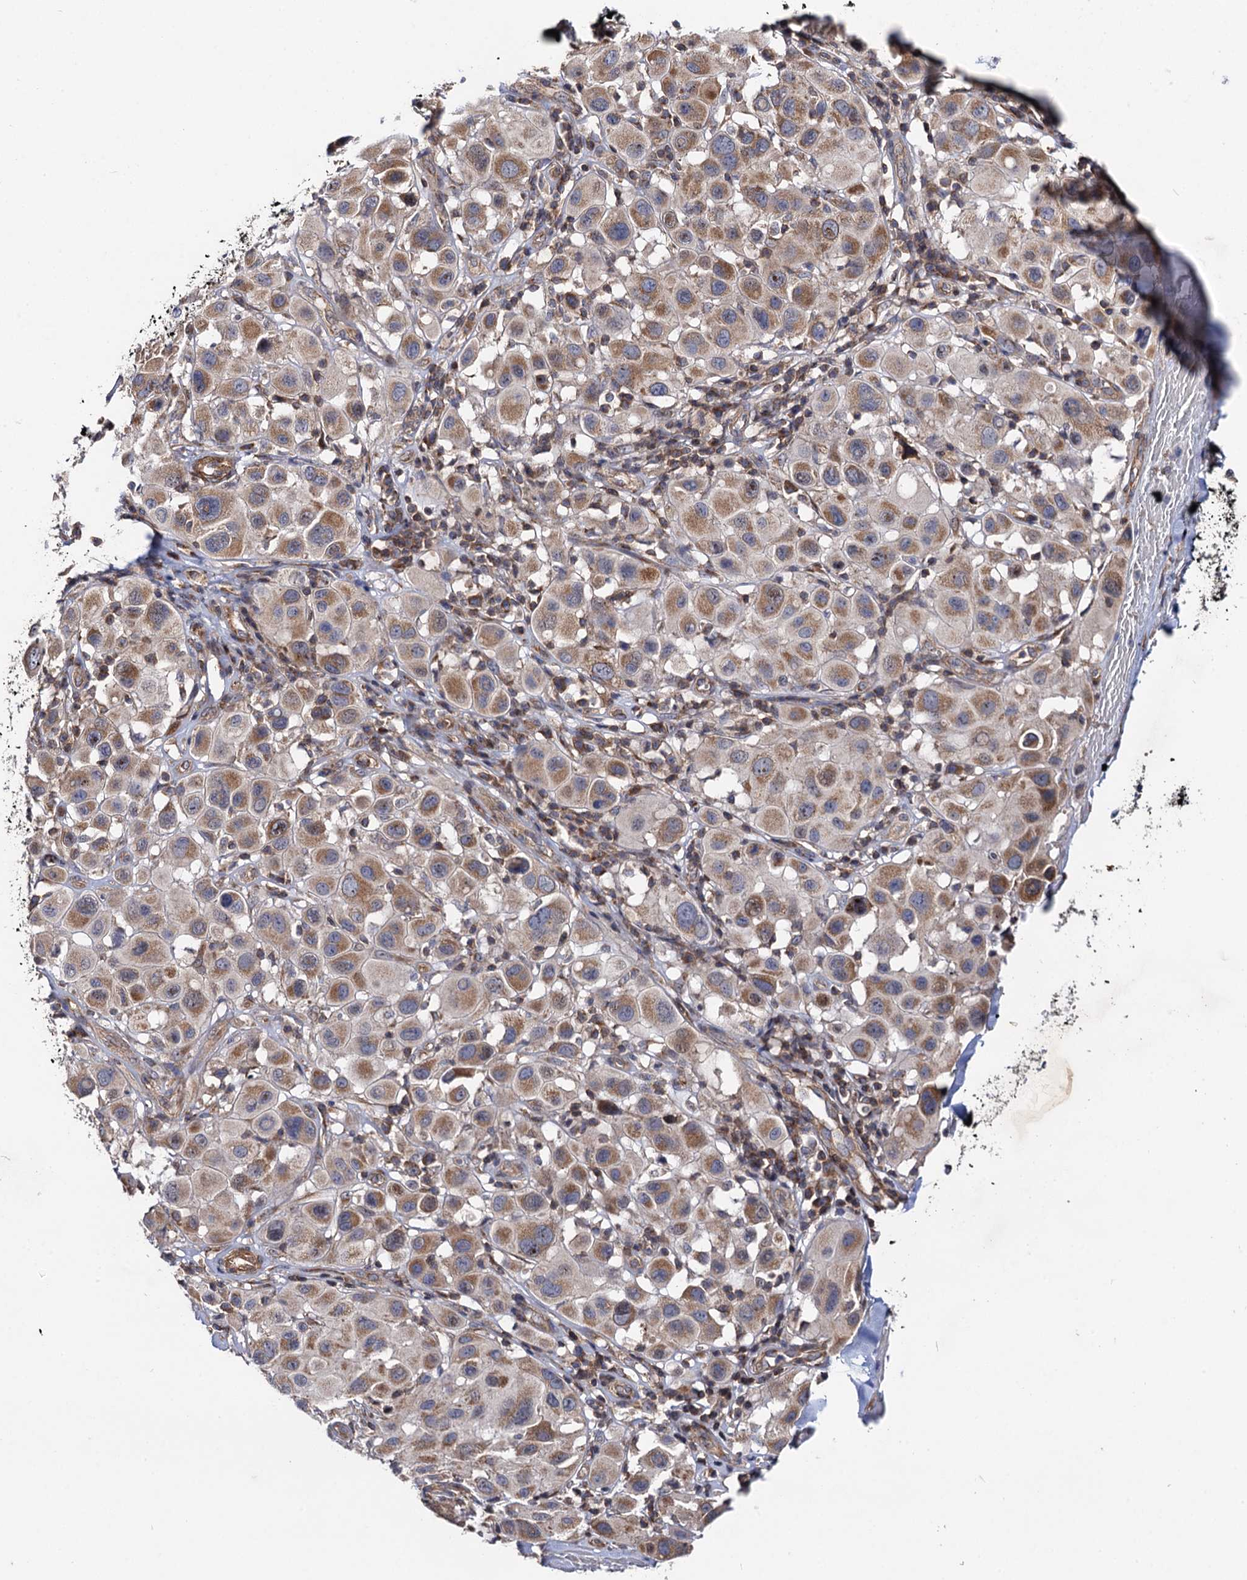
{"staining": {"intensity": "moderate", "quantity": ">75%", "location": "cytoplasmic/membranous"}, "tissue": "melanoma", "cell_type": "Tumor cells", "image_type": "cancer", "snomed": [{"axis": "morphology", "description": "Malignant melanoma, Metastatic site"}, {"axis": "topography", "description": "Skin"}], "caption": "This is a photomicrograph of IHC staining of melanoma, which shows moderate expression in the cytoplasmic/membranous of tumor cells.", "gene": "DYDC1", "patient": {"sex": "male", "age": 41}}